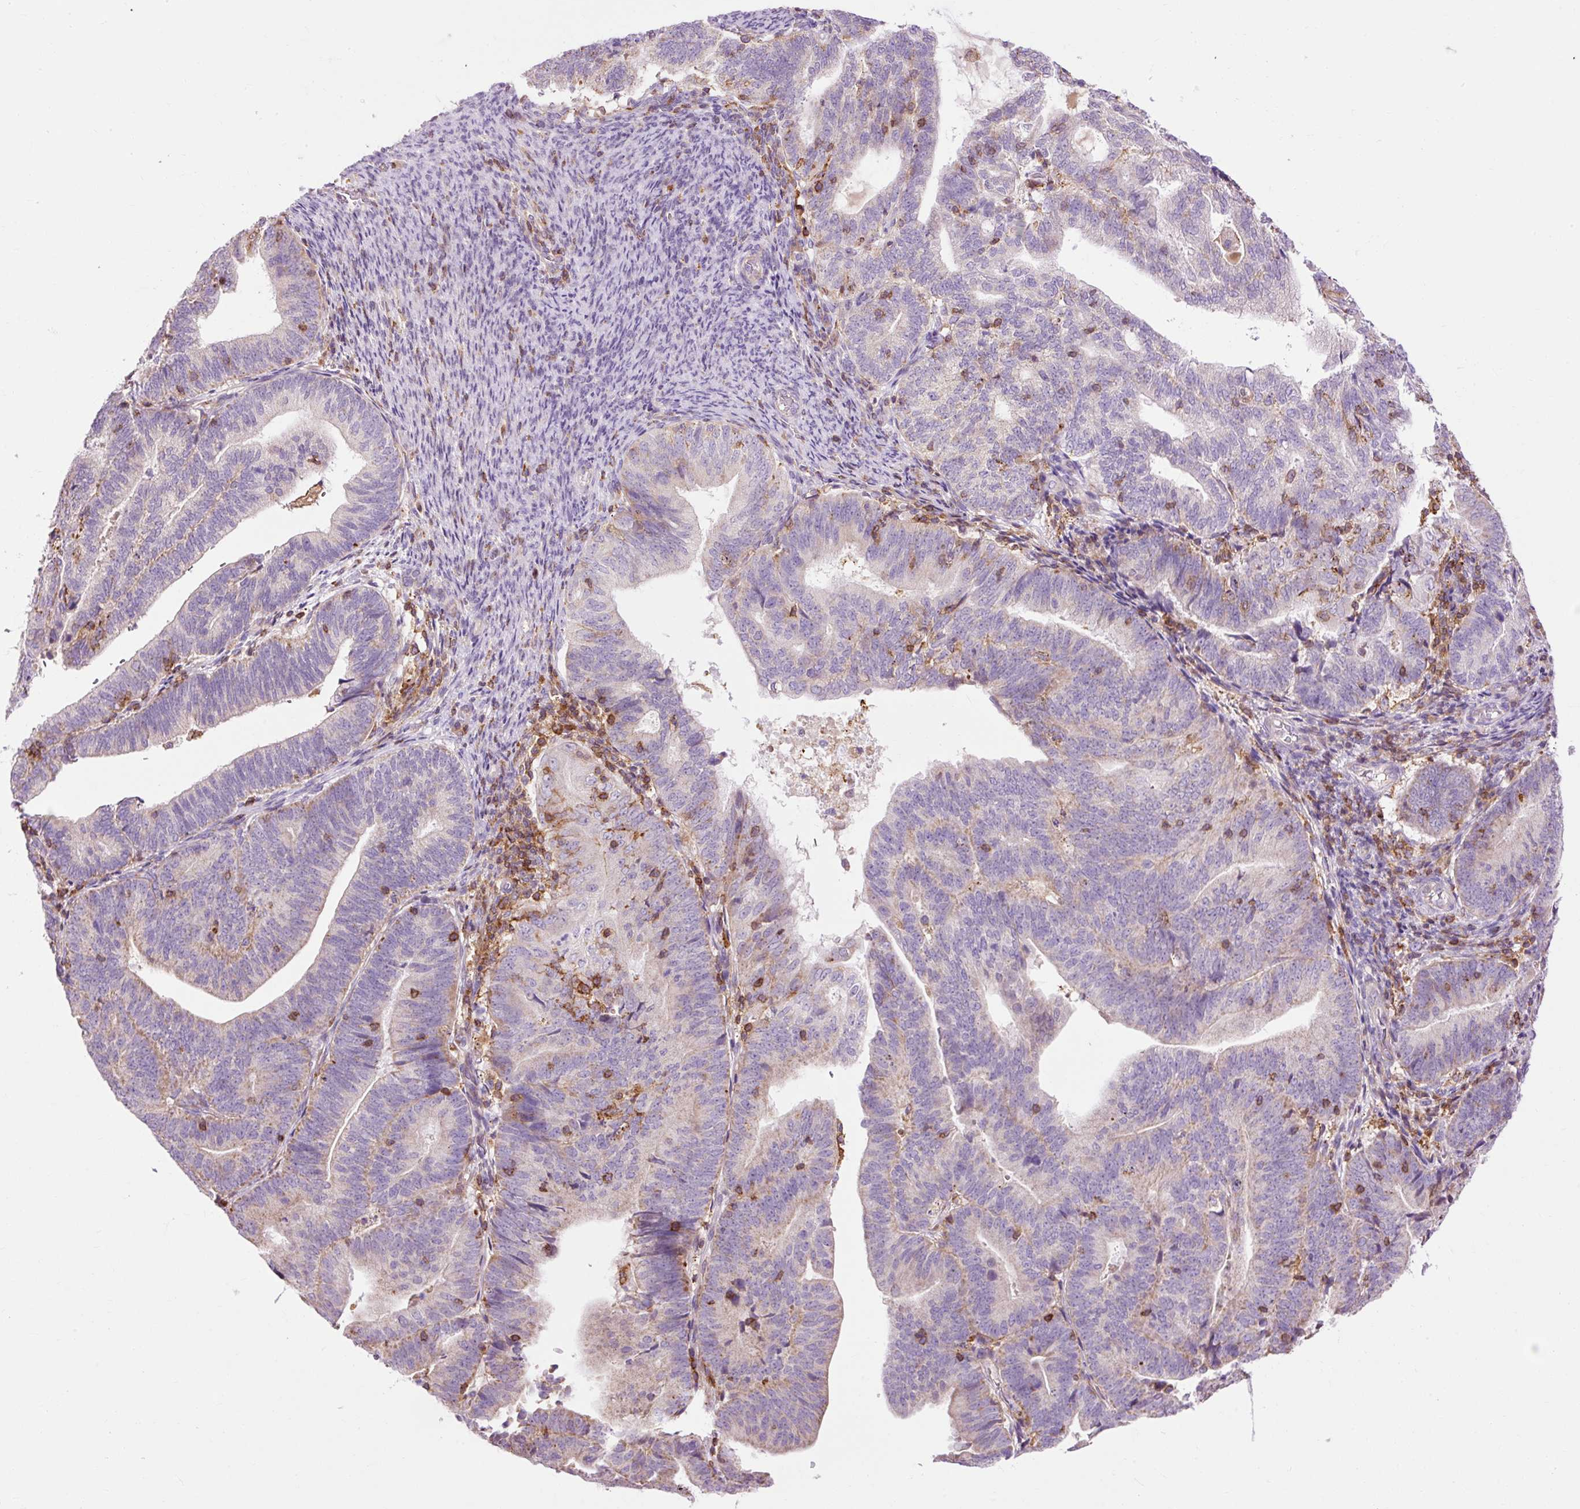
{"staining": {"intensity": "negative", "quantity": "none", "location": "none"}, "tissue": "endometrial cancer", "cell_type": "Tumor cells", "image_type": "cancer", "snomed": [{"axis": "morphology", "description": "Adenocarcinoma, NOS"}, {"axis": "topography", "description": "Endometrium"}], "caption": "This is a image of immunohistochemistry (IHC) staining of endometrial cancer, which shows no positivity in tumor cells. (DAB (3,3'-diaminobenzidine) immunohistochemistry (IHC) with hematoxylin counter stain).", "gene": "CD83", "patient": {"sex": "female", "age": 70}}